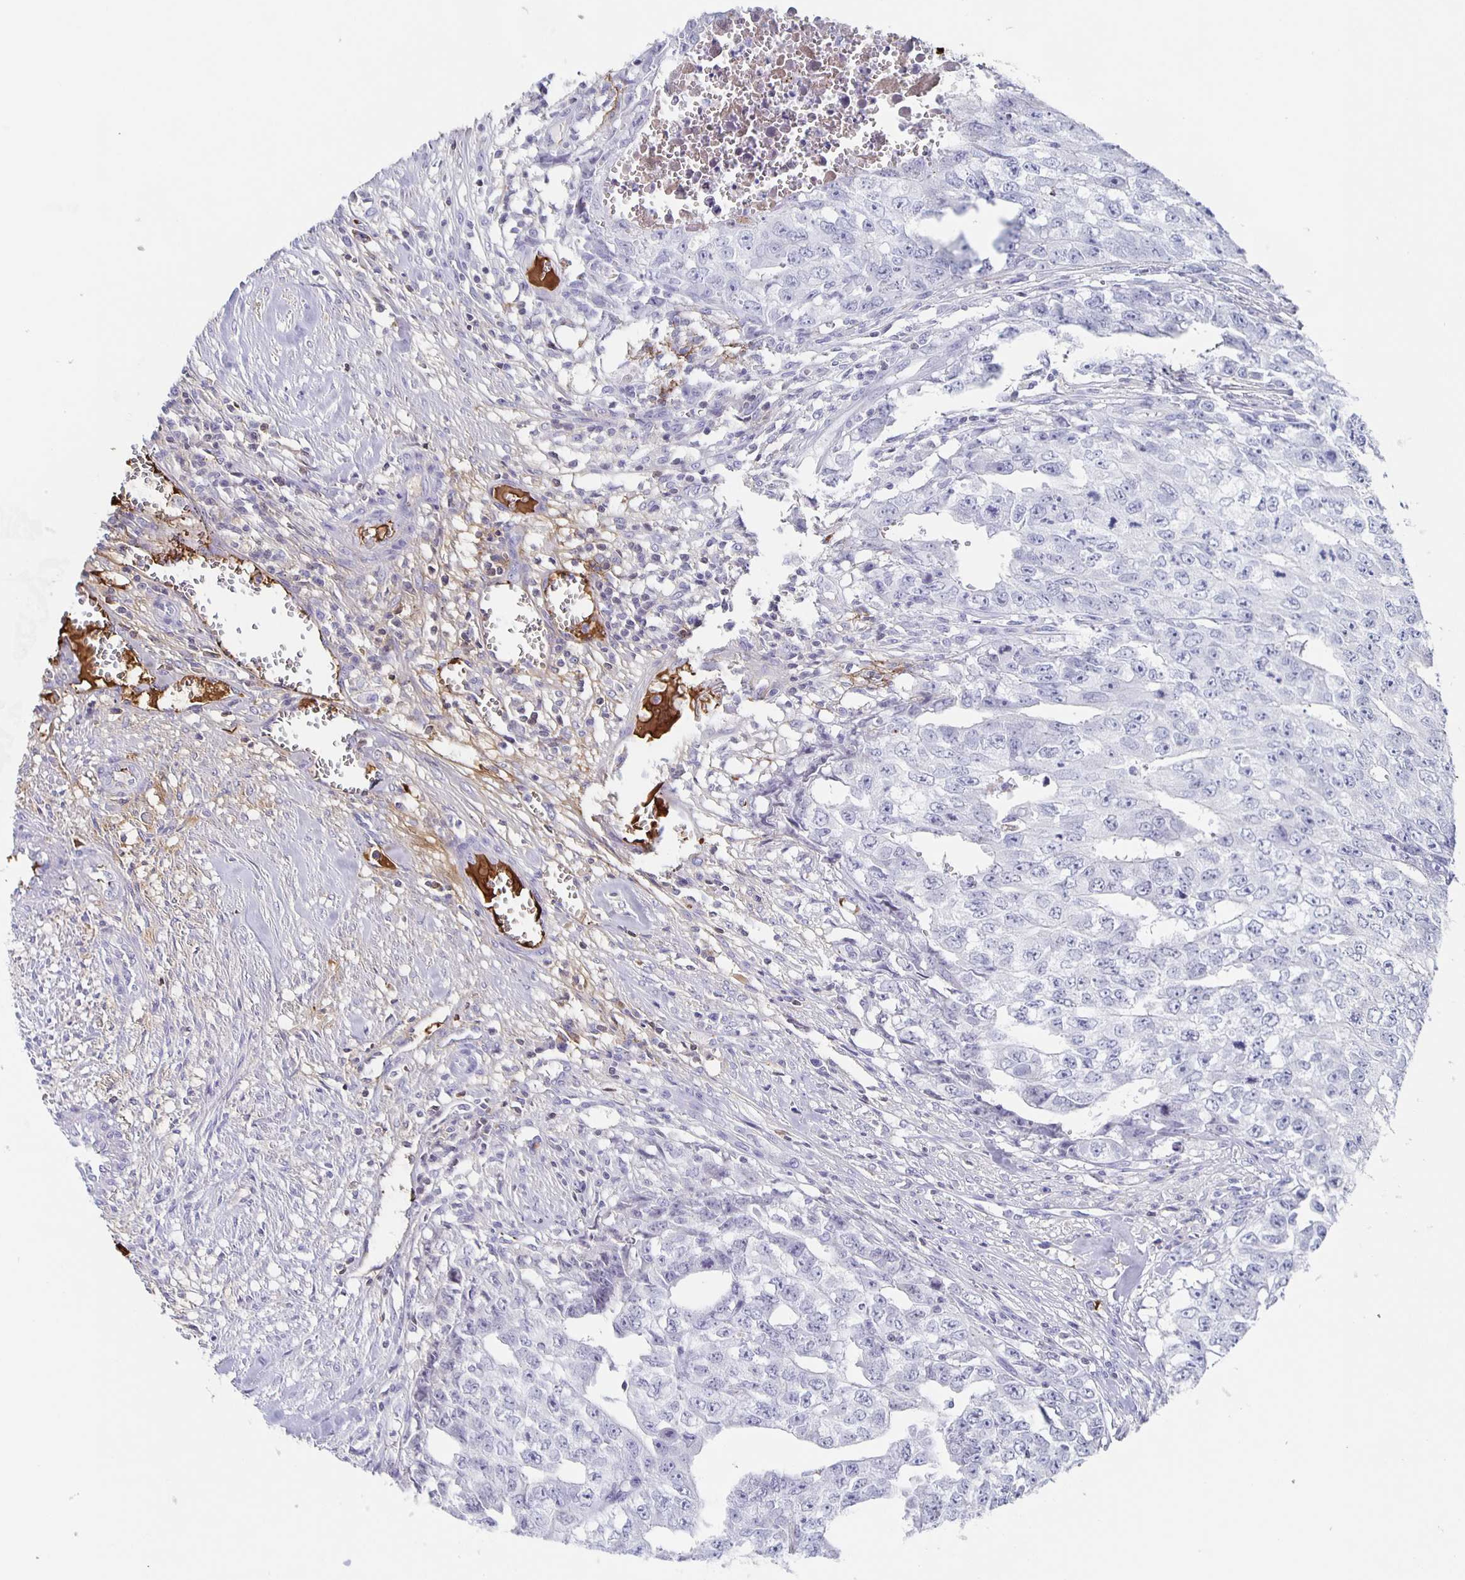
{"staining": {"intensity": "negative", "quantity": "none", "location": "none"}, "tissue": "testis cancer", "cell_type": "Tumor cells", "image_type": "cancer", "snomed": [{"axis": "morphology", "description": "Carcinoma, Embryonal, NOS"}, {"axis": "morphology", "description": "Teratoma, malignant, NOS"}, {"axis": "topography", "description": "Testis"}], "caption": "IHC of testis cancer shows no expression in tumor cells.", "gene": "FGA", "patient": {"sex": "male", "age": 24}}